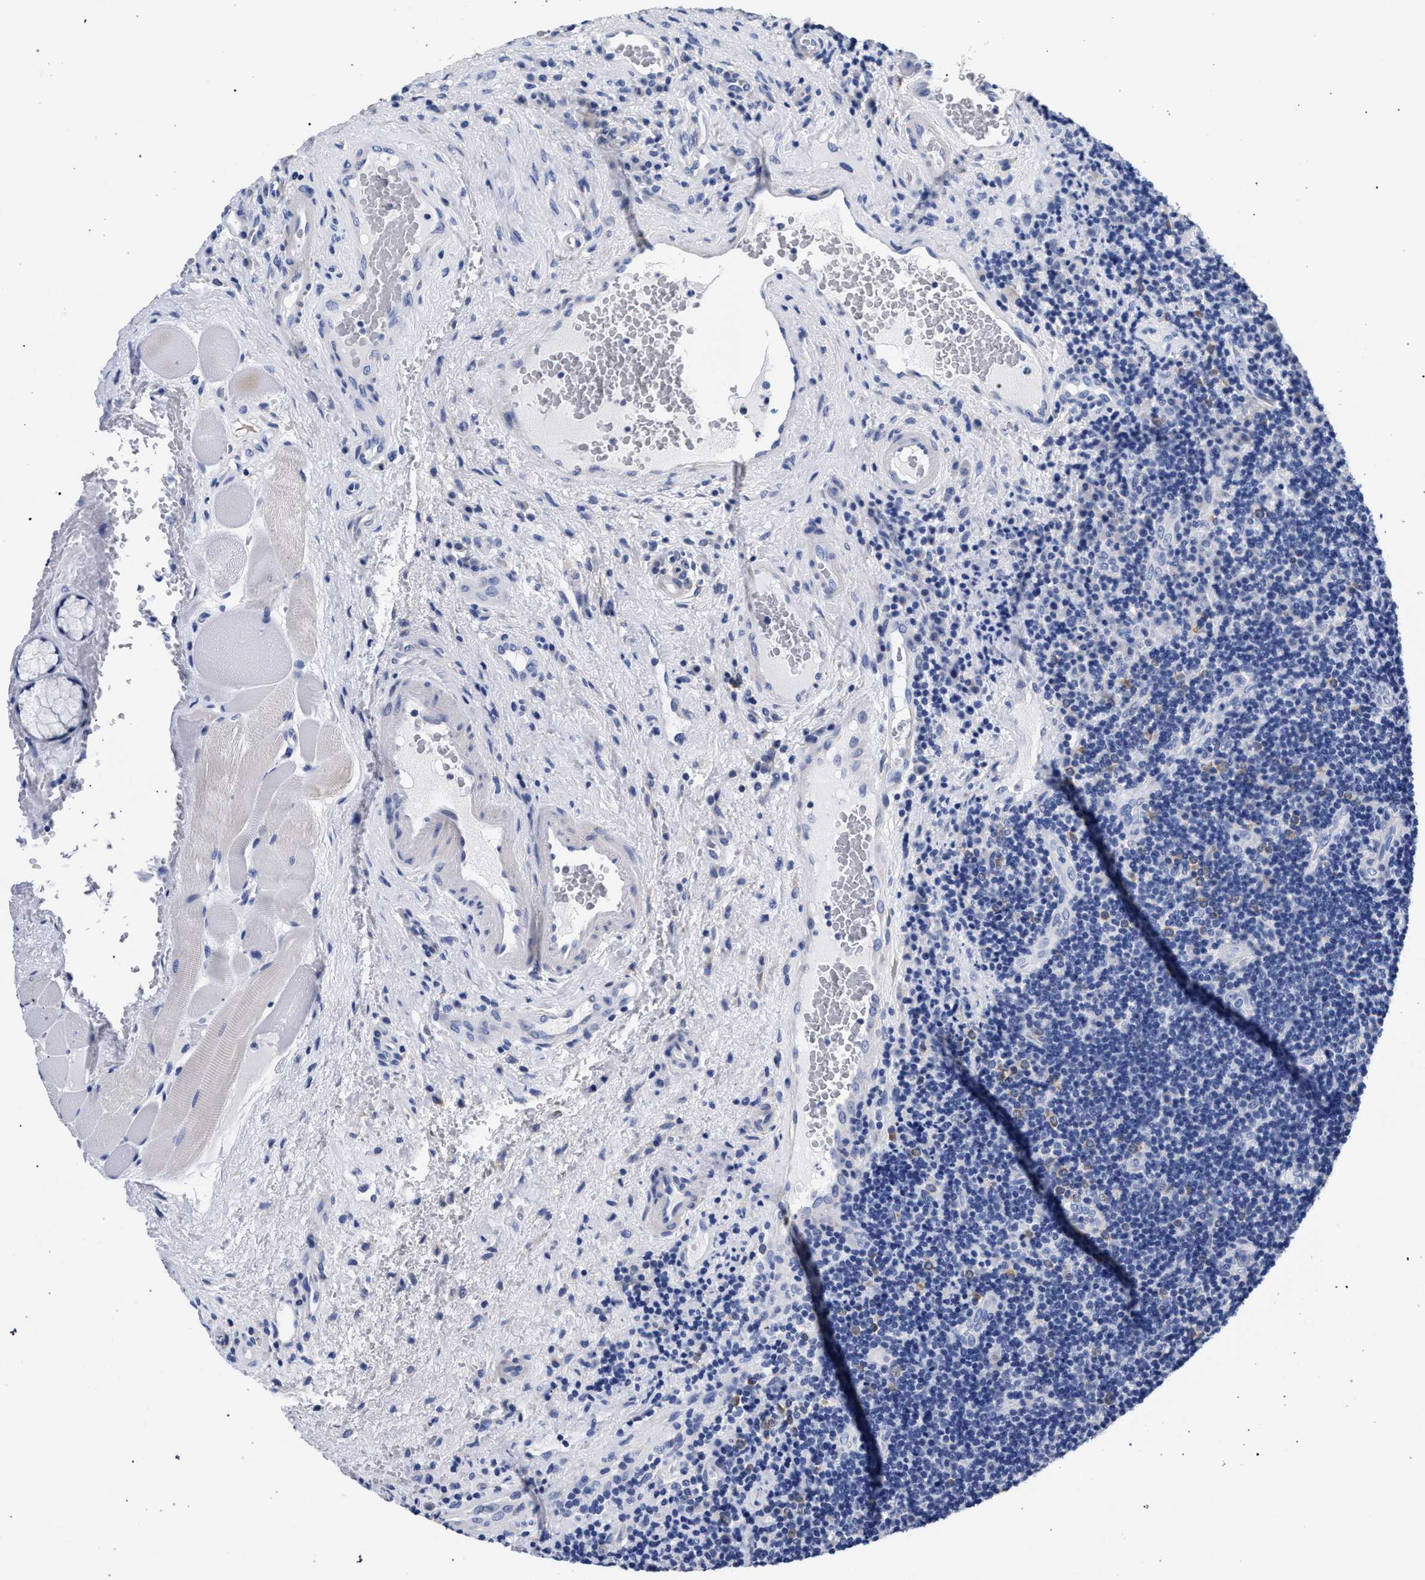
{"staining": {"intensity": "negative", "quantity": "none", "location": "none"}, "tissue": "lymphoma", "cell_type": "Tumor cells", "image_type": "cancer", "snomed": [{"axis": "morphology", "description": "Malignant lymphoma, non-Hodgkin's type, High grade"}, {"axis": "topography", "description": "Tonsil"}], "caption": "Micrograph shows no protein positivity in tumor cells of lymphoma tissue.", "gene": "AKAP4", "patient": {"sex": "female", "age": 36}}